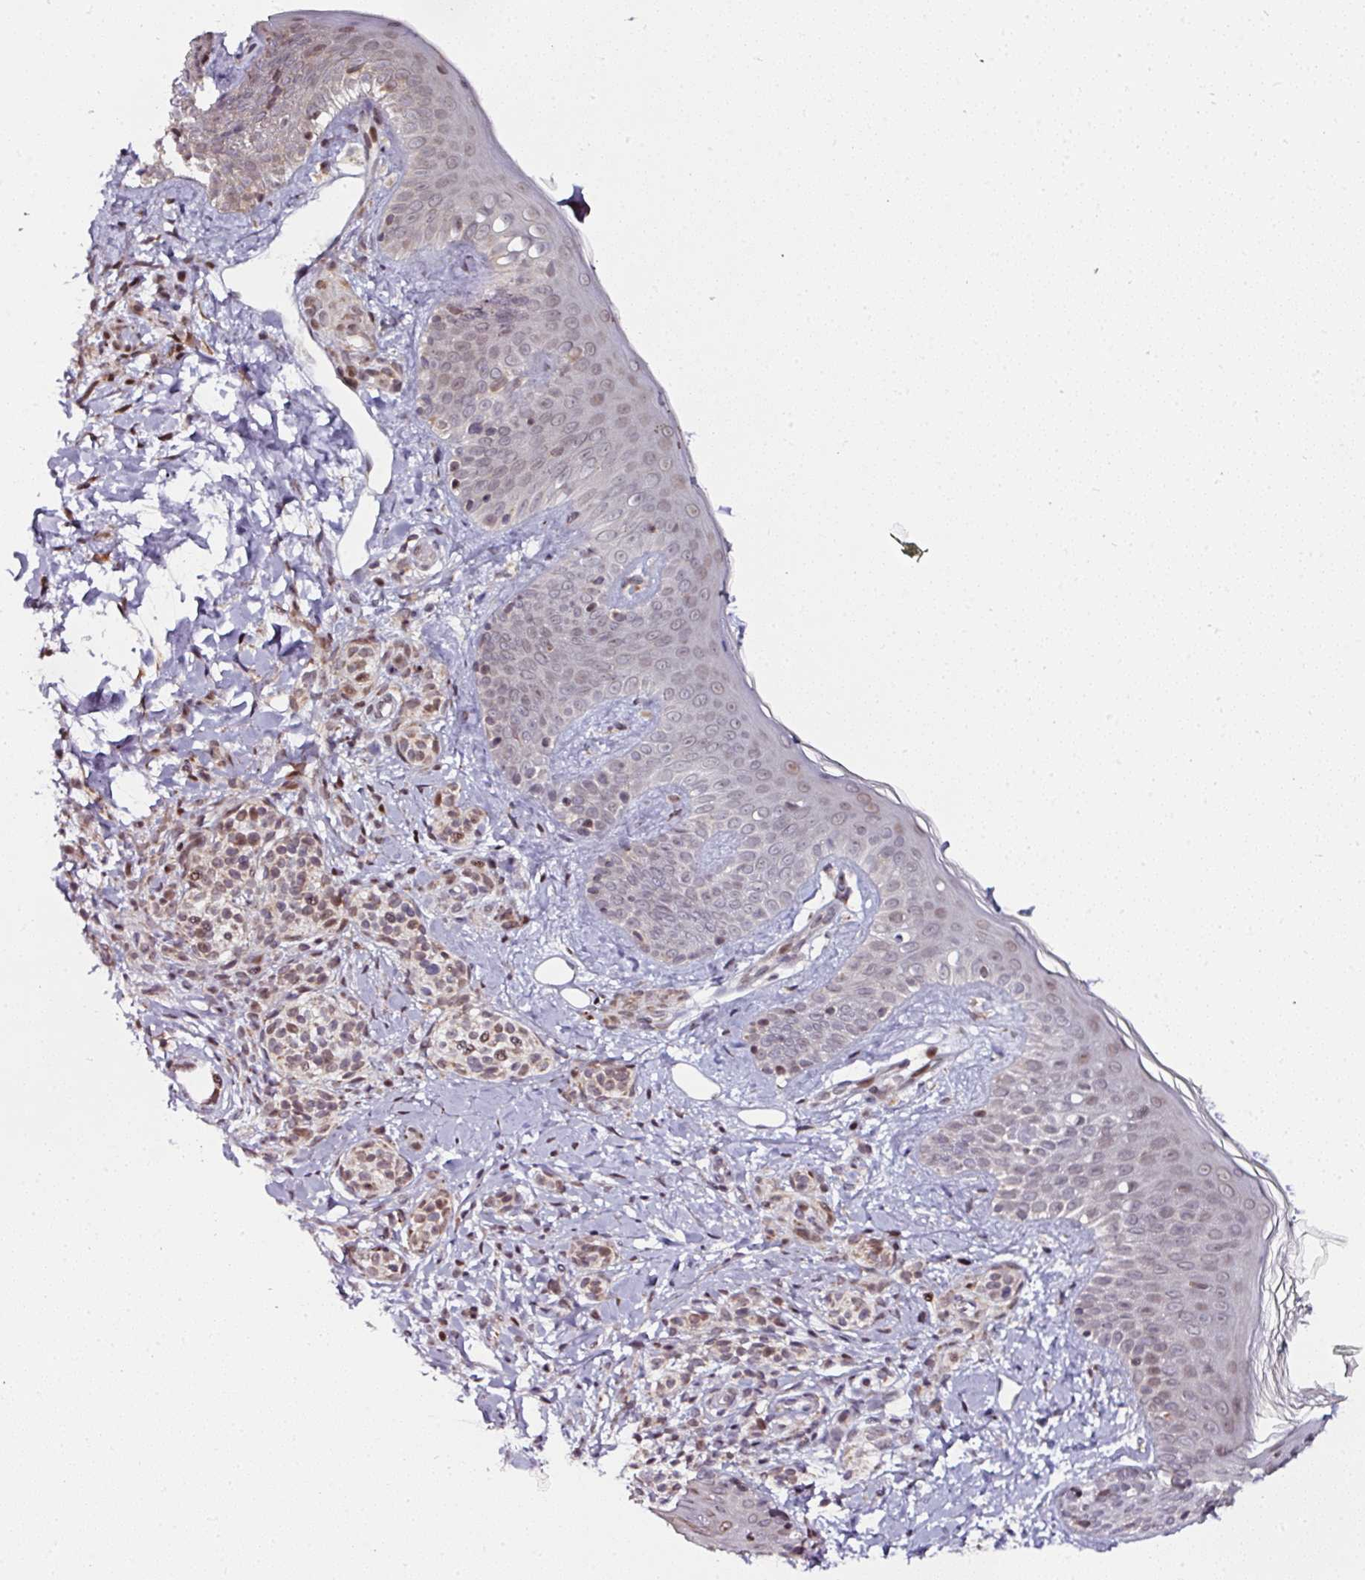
{"staining": {"intensity": "moderate", "quantity": ">75%", "location": "cytoplasmic/membranous,nuclear"}, "tissue": "skin", "cell_type": "Fibroblasts", "image_type": "normal", "snomed": [{"axis": "morphology", "description": "Normal tissue, NOS"}, {"axis": "topography", "description": "Skin"}], "caption": "Fibroblasts demonstrate moderate cytoplasmic/membranous,nuclear staining in about >75% of cells in benign skin. (Brightfield microscopy of DAB IHC at high magnification).", "gene": "APOLD1", "patient": {"sex": "male", "age": 16}}